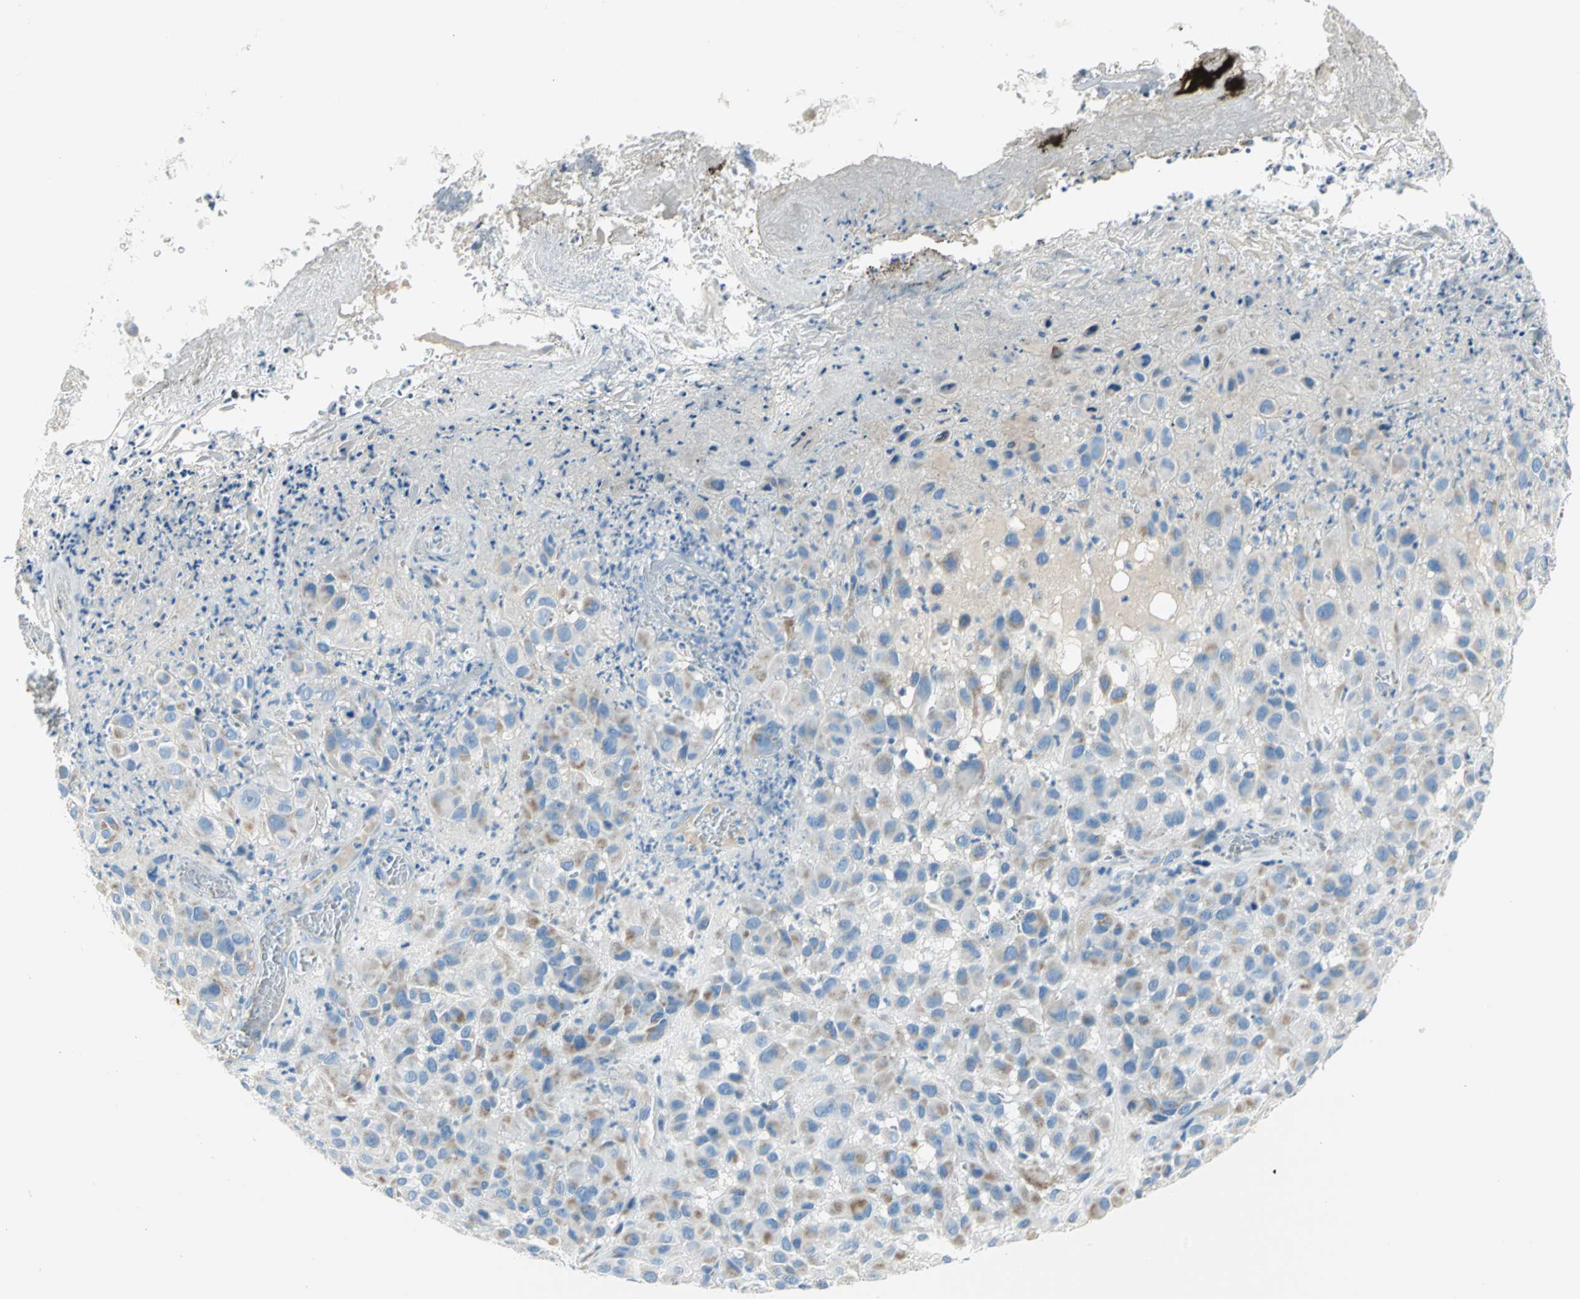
{"staining": {"intensity": "weak", "quantity": ">75%", "location": "cytoplasmic/membranous"}, "tissue": "melanoma", "cell_type": "Tumor cells", "image_type": "cancer", "snomed": [{"axis": "morphology", "description": "Malignant melanoma, NOS"}, {"axis": "topography", "description": "Skin"}], "caption": "Brown immunohistochemical staining in human melanoma displays weak cytoplasmic/membranous positivity in approximately >75% of tumor cells.", "gene": "ALOX15", "patient": {"sex": "female", "age": 21}}